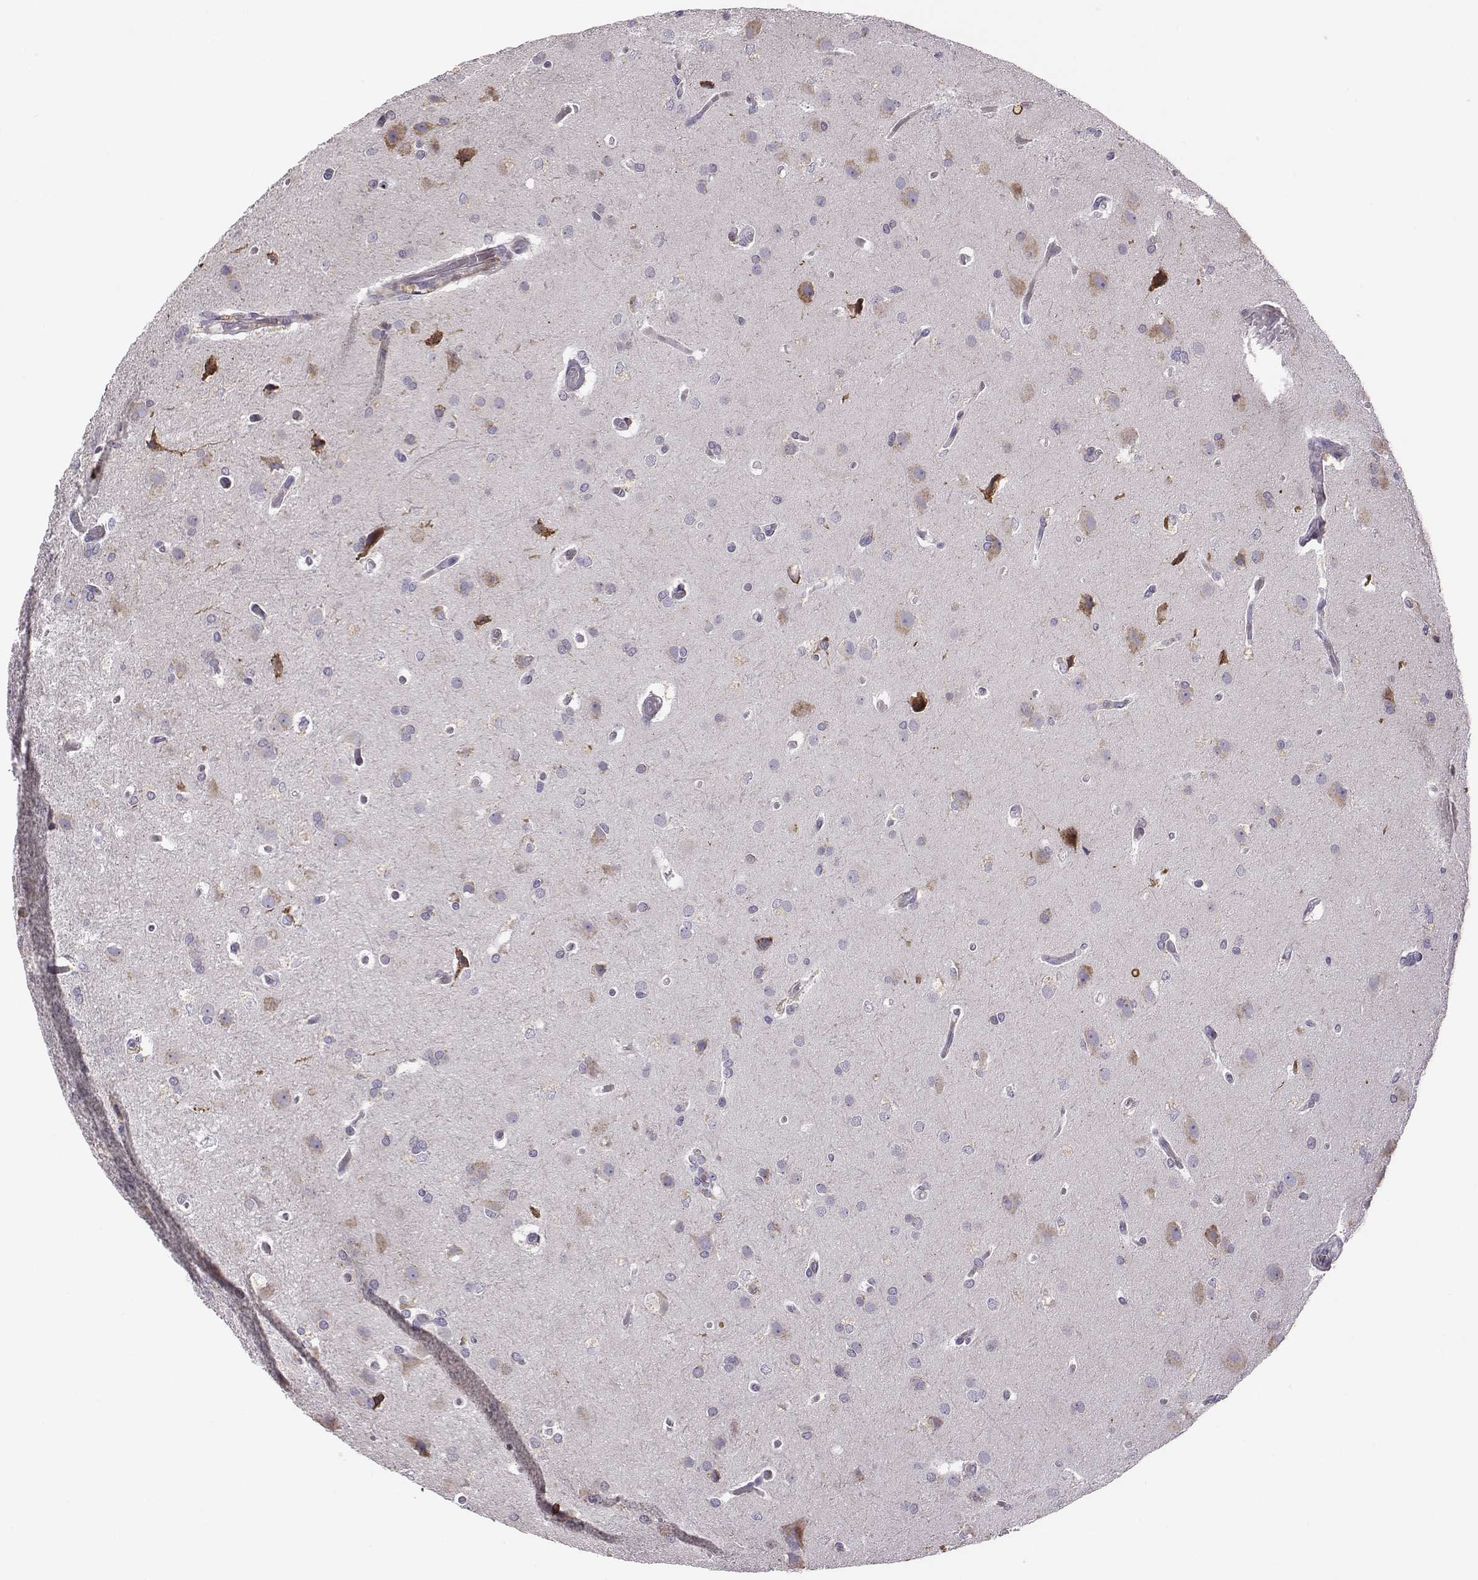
{"staining": {"intensity": "negative", "quantity": "none", "location": "none"}, "tissue": "glioma", "cell_type": "Tumor cells", "image_type": "cancer", "snomed": [{"axis": "morphology", "description": "Glioma, malignant, High grade"}, {"axis": "topography", "description": "Brain"}], "caption": "High power microscopy image of an immunohistochemistry (IHC) micrograph of malignant glioma (high-grade), revealing no significant expression in tumor cells.", "gene": "SELENOI", "patient": {"sex": "male", "age": 68}}